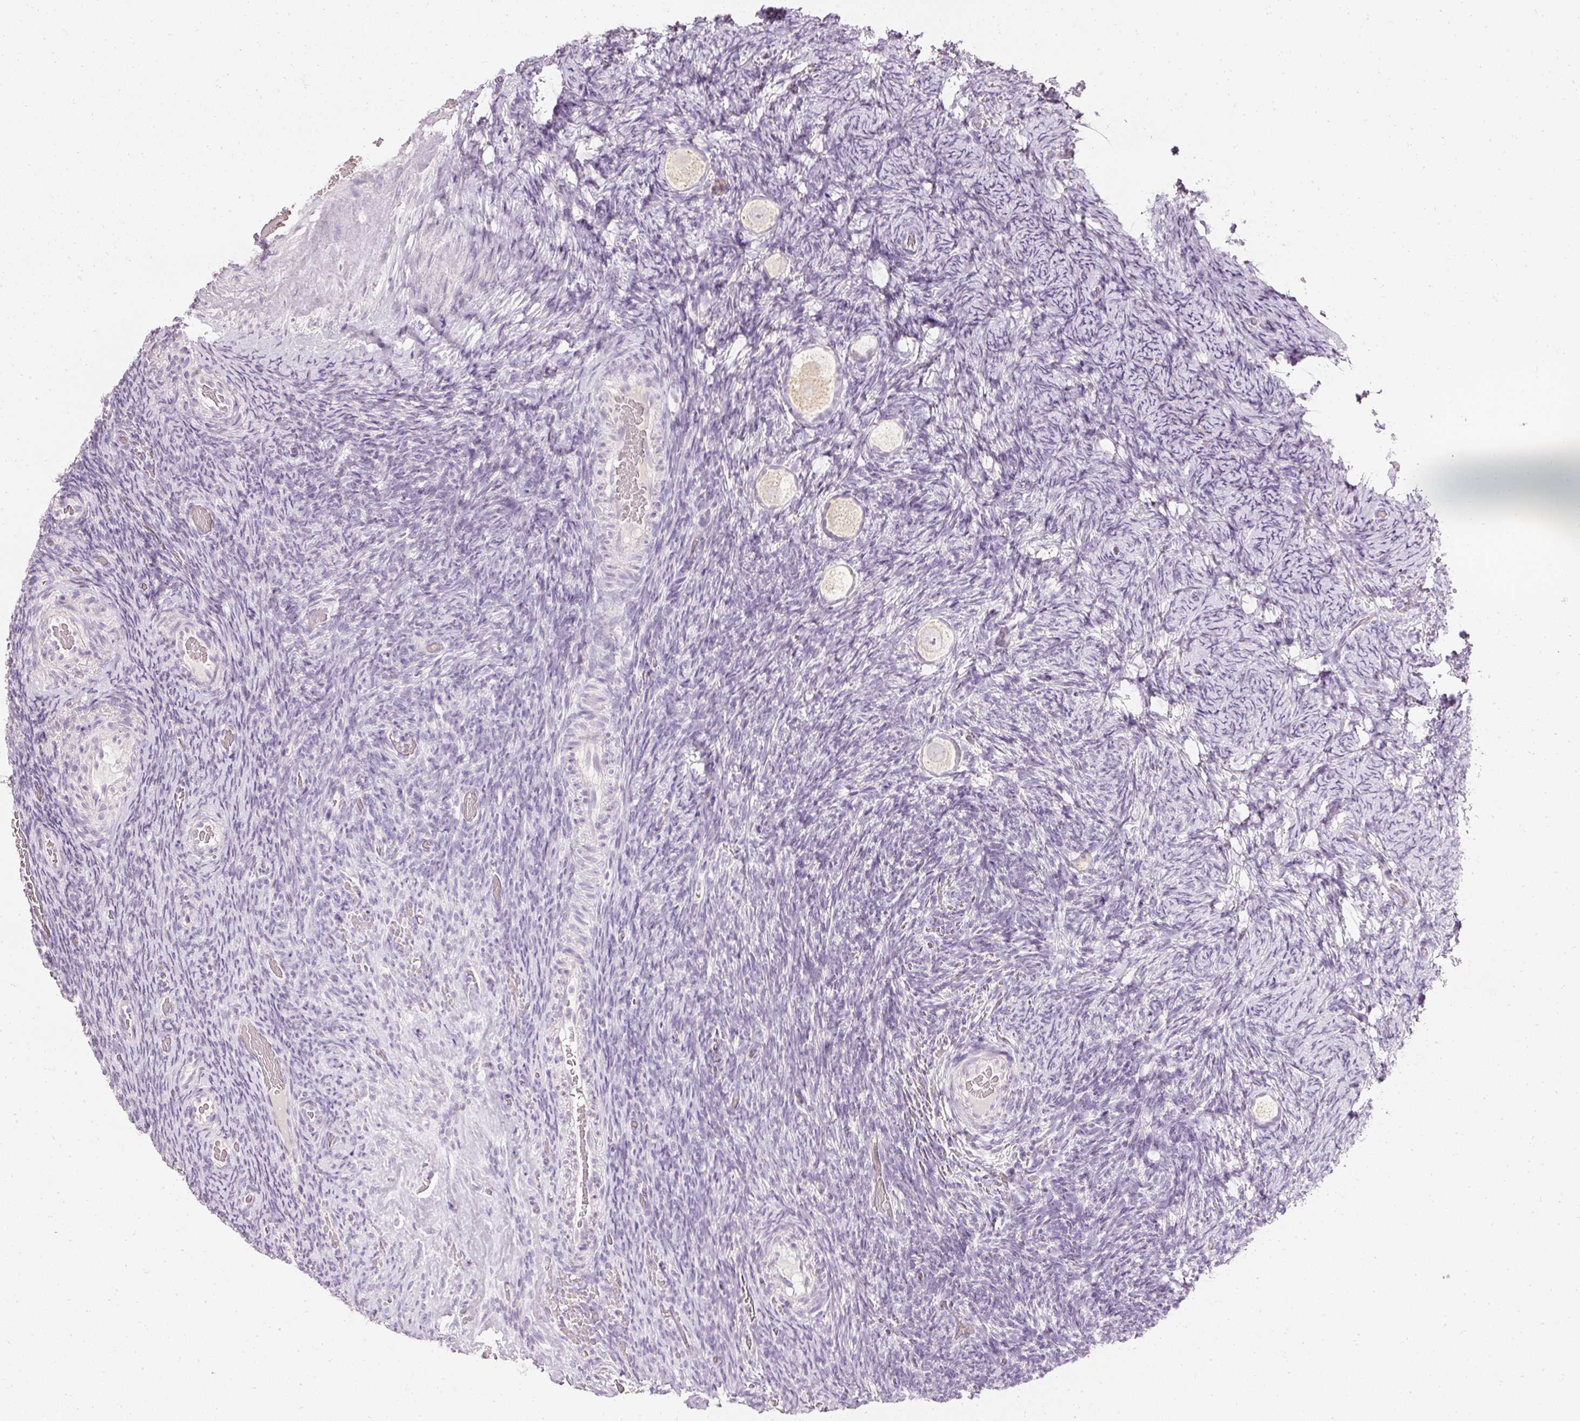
{"staining": {"intensity": "negative", "quantity": "none", "location": "none"}, "tissue": "ovary", "cell_type": "Follicle cells", "image_type": "normal", "snomed": [{"axis": "morphology", "description": "Normal tissue, NOS"}, {"axis": "topography", "description": "Ovary"}], "caption": "High power microscopy image of an immunohistochemistry (IHC) micrograph of normal ovary, revealing no significant staining in follicle cells.", "gene": "ELAVL3", "patient": {"sex": "female", "age": 34}}